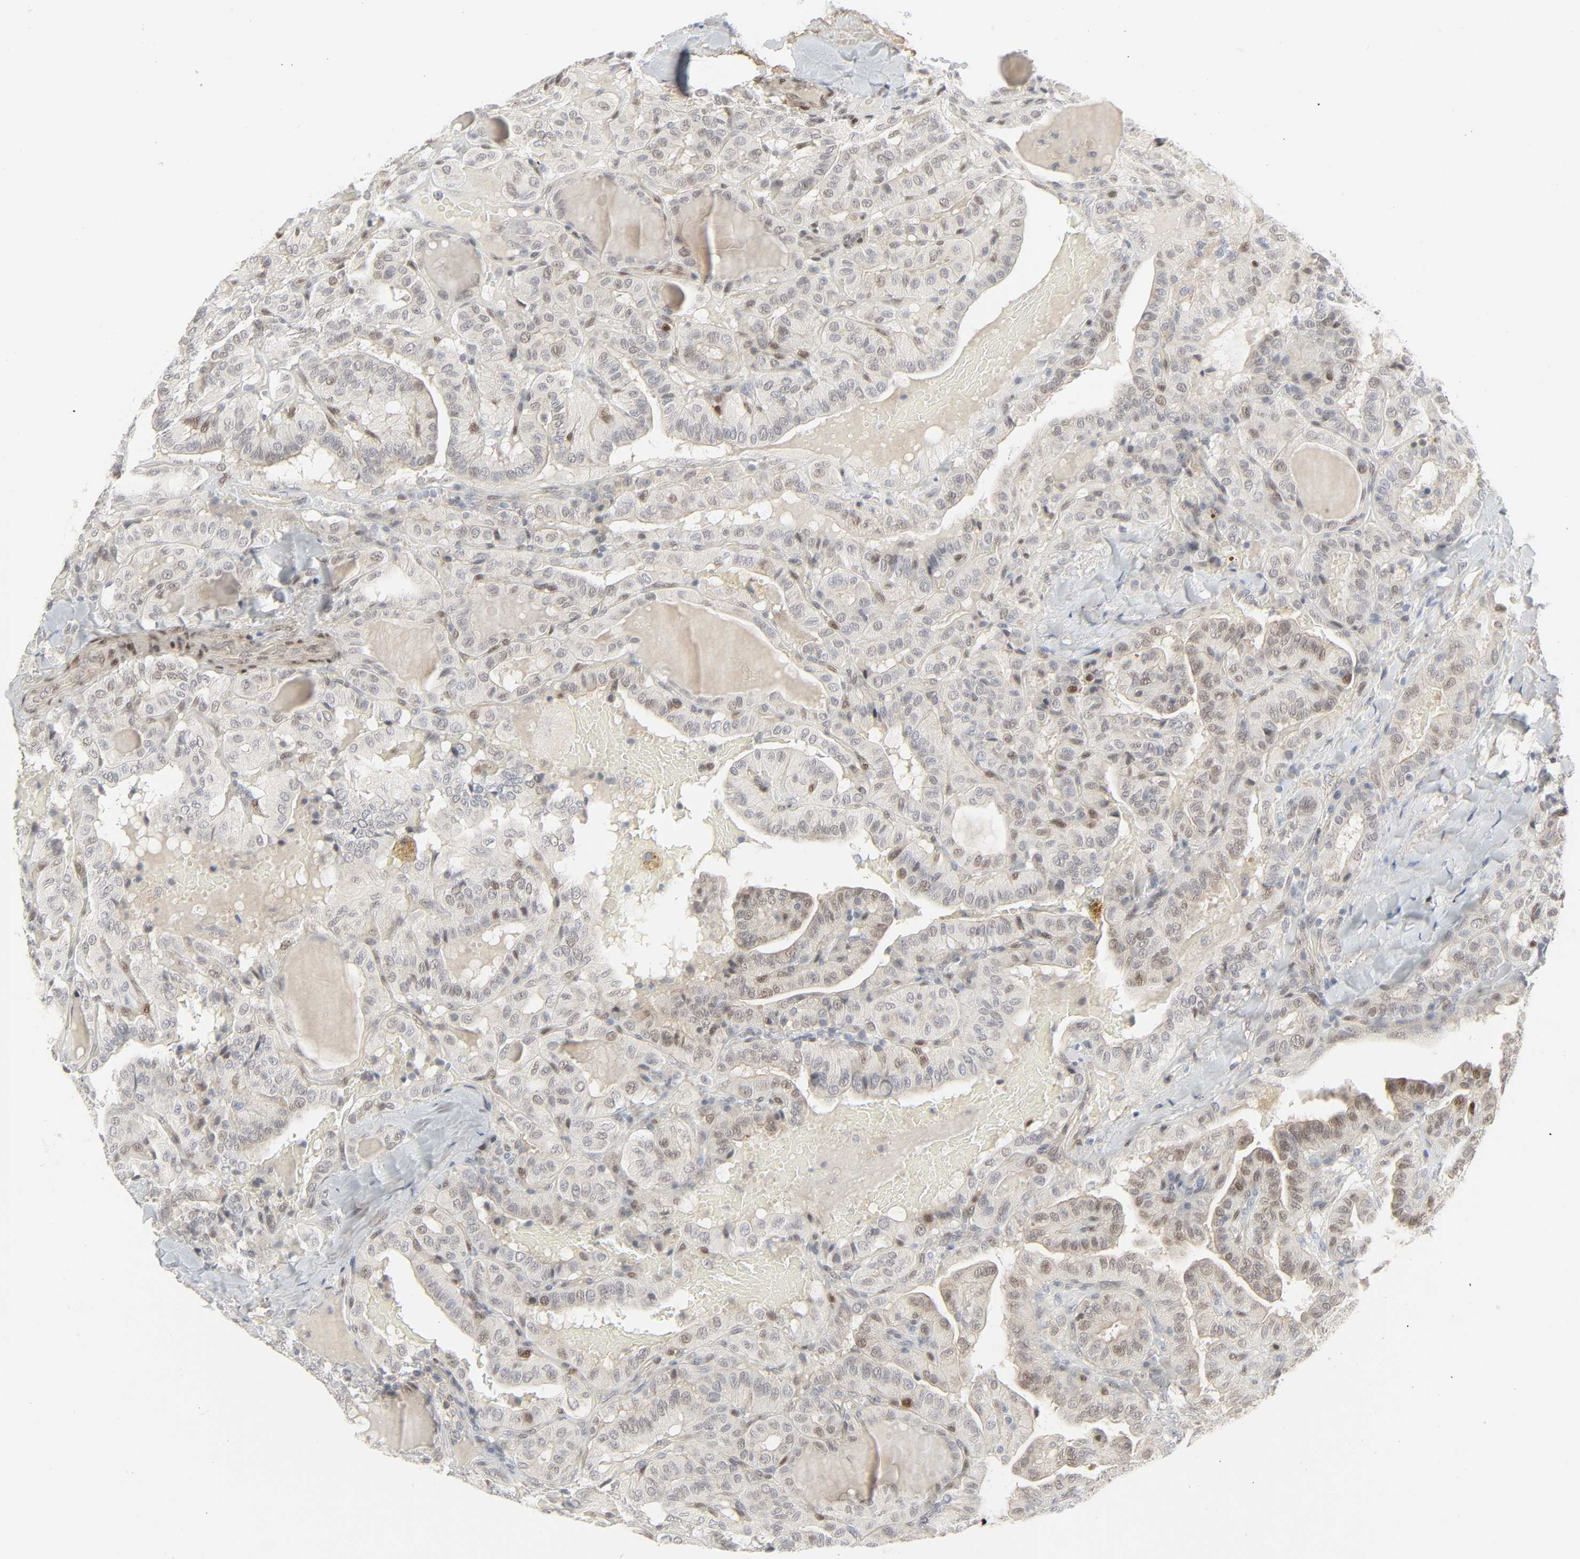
{"staining": {"intensity": "weak", "quantity": "25%-75%", "location": "cytoplasmic/membranous,nuclear"}, "tissue": "thyroid cancer", "cell_type": "Tumor cells", "image_type": "cancer", "snomed": [{"axis": "morphology", "description": "Papillary adenocarcinoma, NOS"}, {"axis": "topography", "description": "Thyroid gland"}], "caption": "Brown immunohistochemical staining in thyroid cancer (papillary adenocarcinoma) reveals weak cytoplasmic/membranous and nuclear staining in about 25%-75% of tumor cells. Nuclei are stained in blue.", "gene": "ZBTB16", "patient": {"sex": "male", "age": 77}}